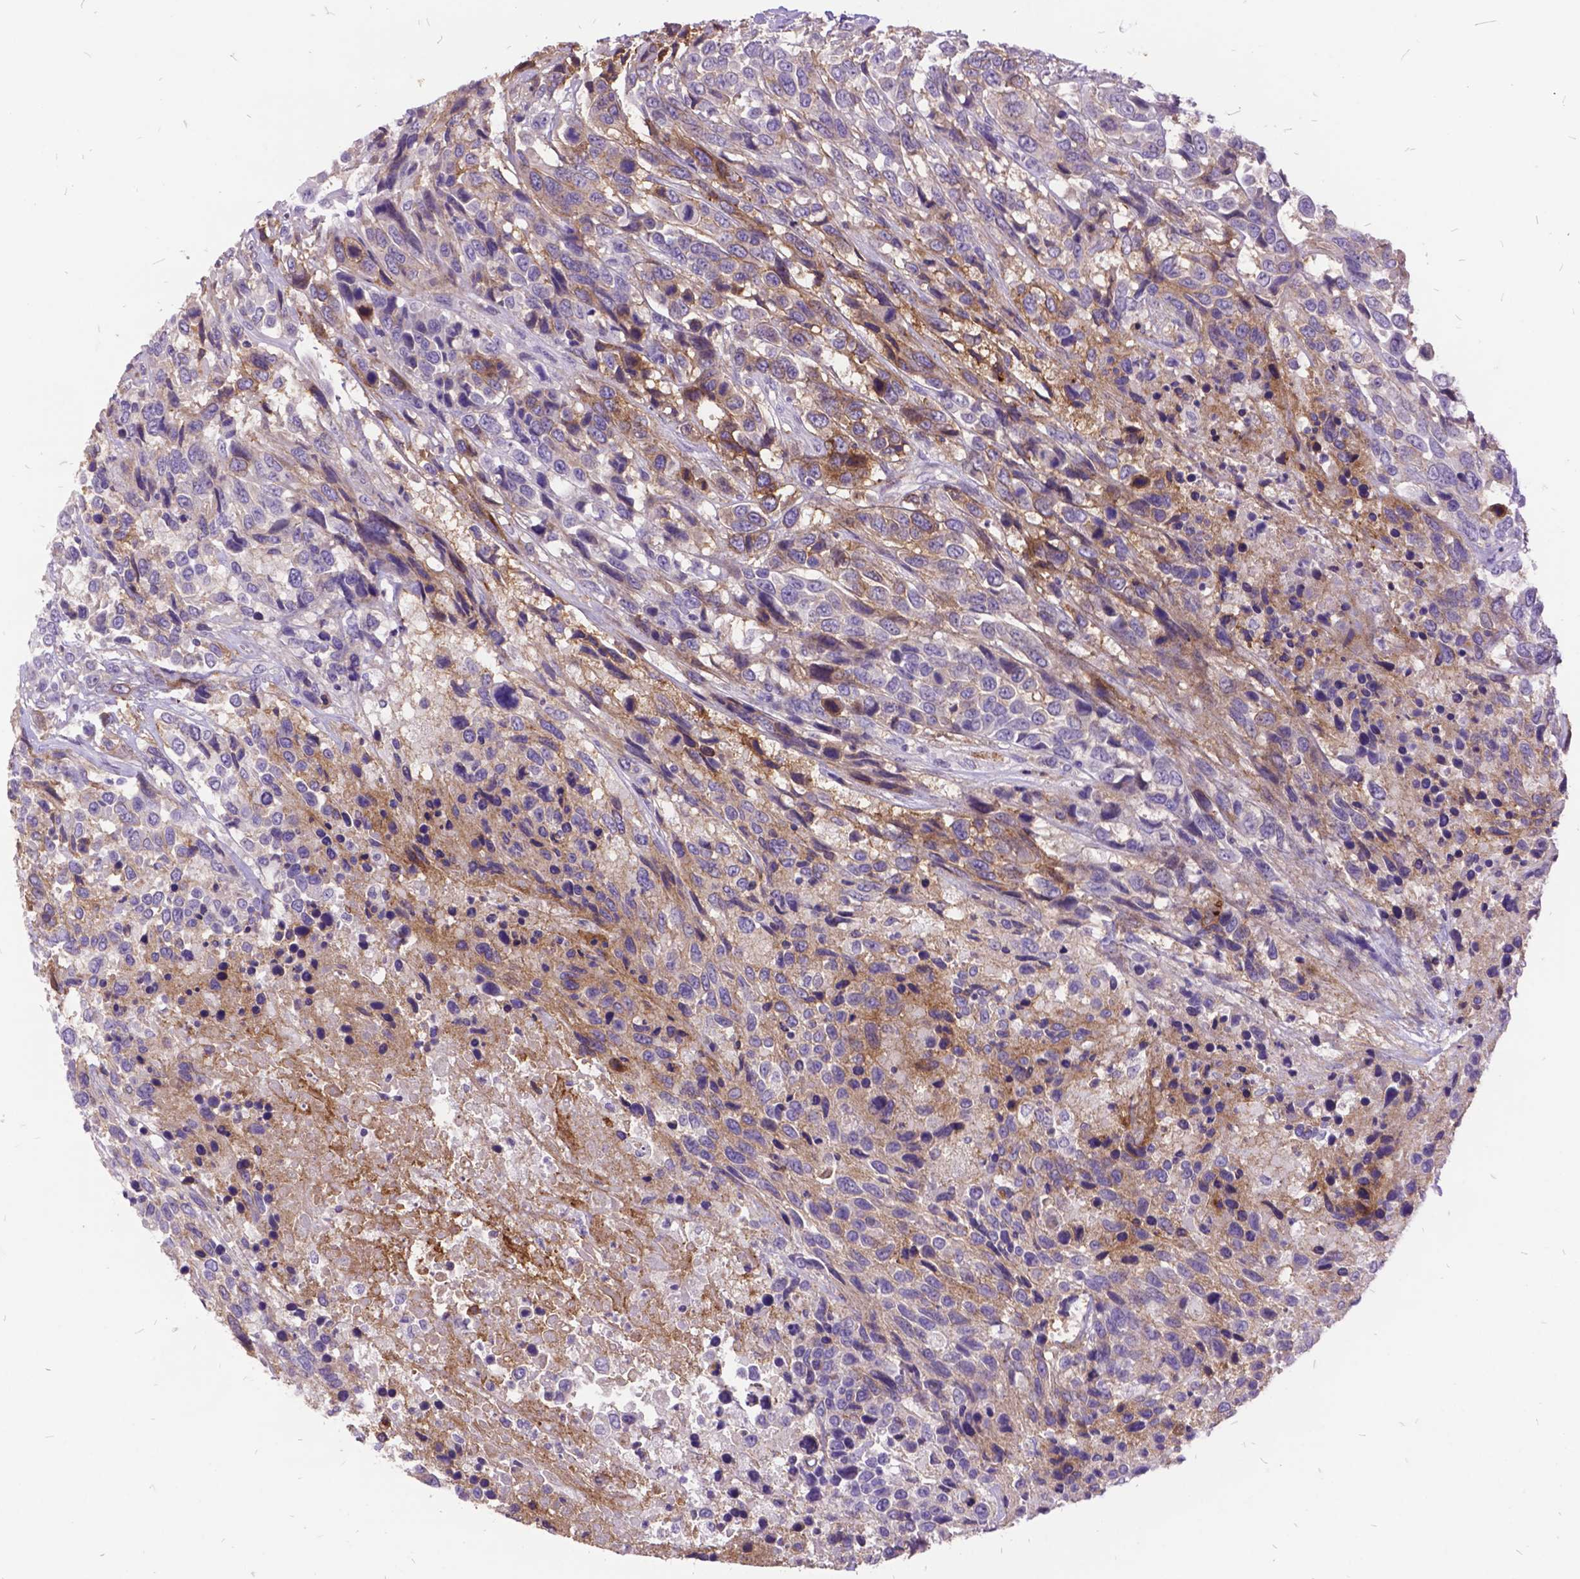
{"staining": {"intensity": "moderate", "quantity": ">75%", "location": "cytoplasmic/membranous"}, "tissue": "urothelial cancer", "cell_type": "Tumor cells", "image_type": "cancer", "snomed": [{"axis": "morphology", "description": "Urothelial carcinoma, High grade"}, {"axis": "topography", "description": "Urinary bladder"}], "caption": "Immunohistochemical staining of urothelial cancer demonstrates medium levels of moderate cytoplasmic/membranous expression in about >75% of tumor cells.", "gene": "ITGB6", "patient": {"sex": "female", "age": 70}}